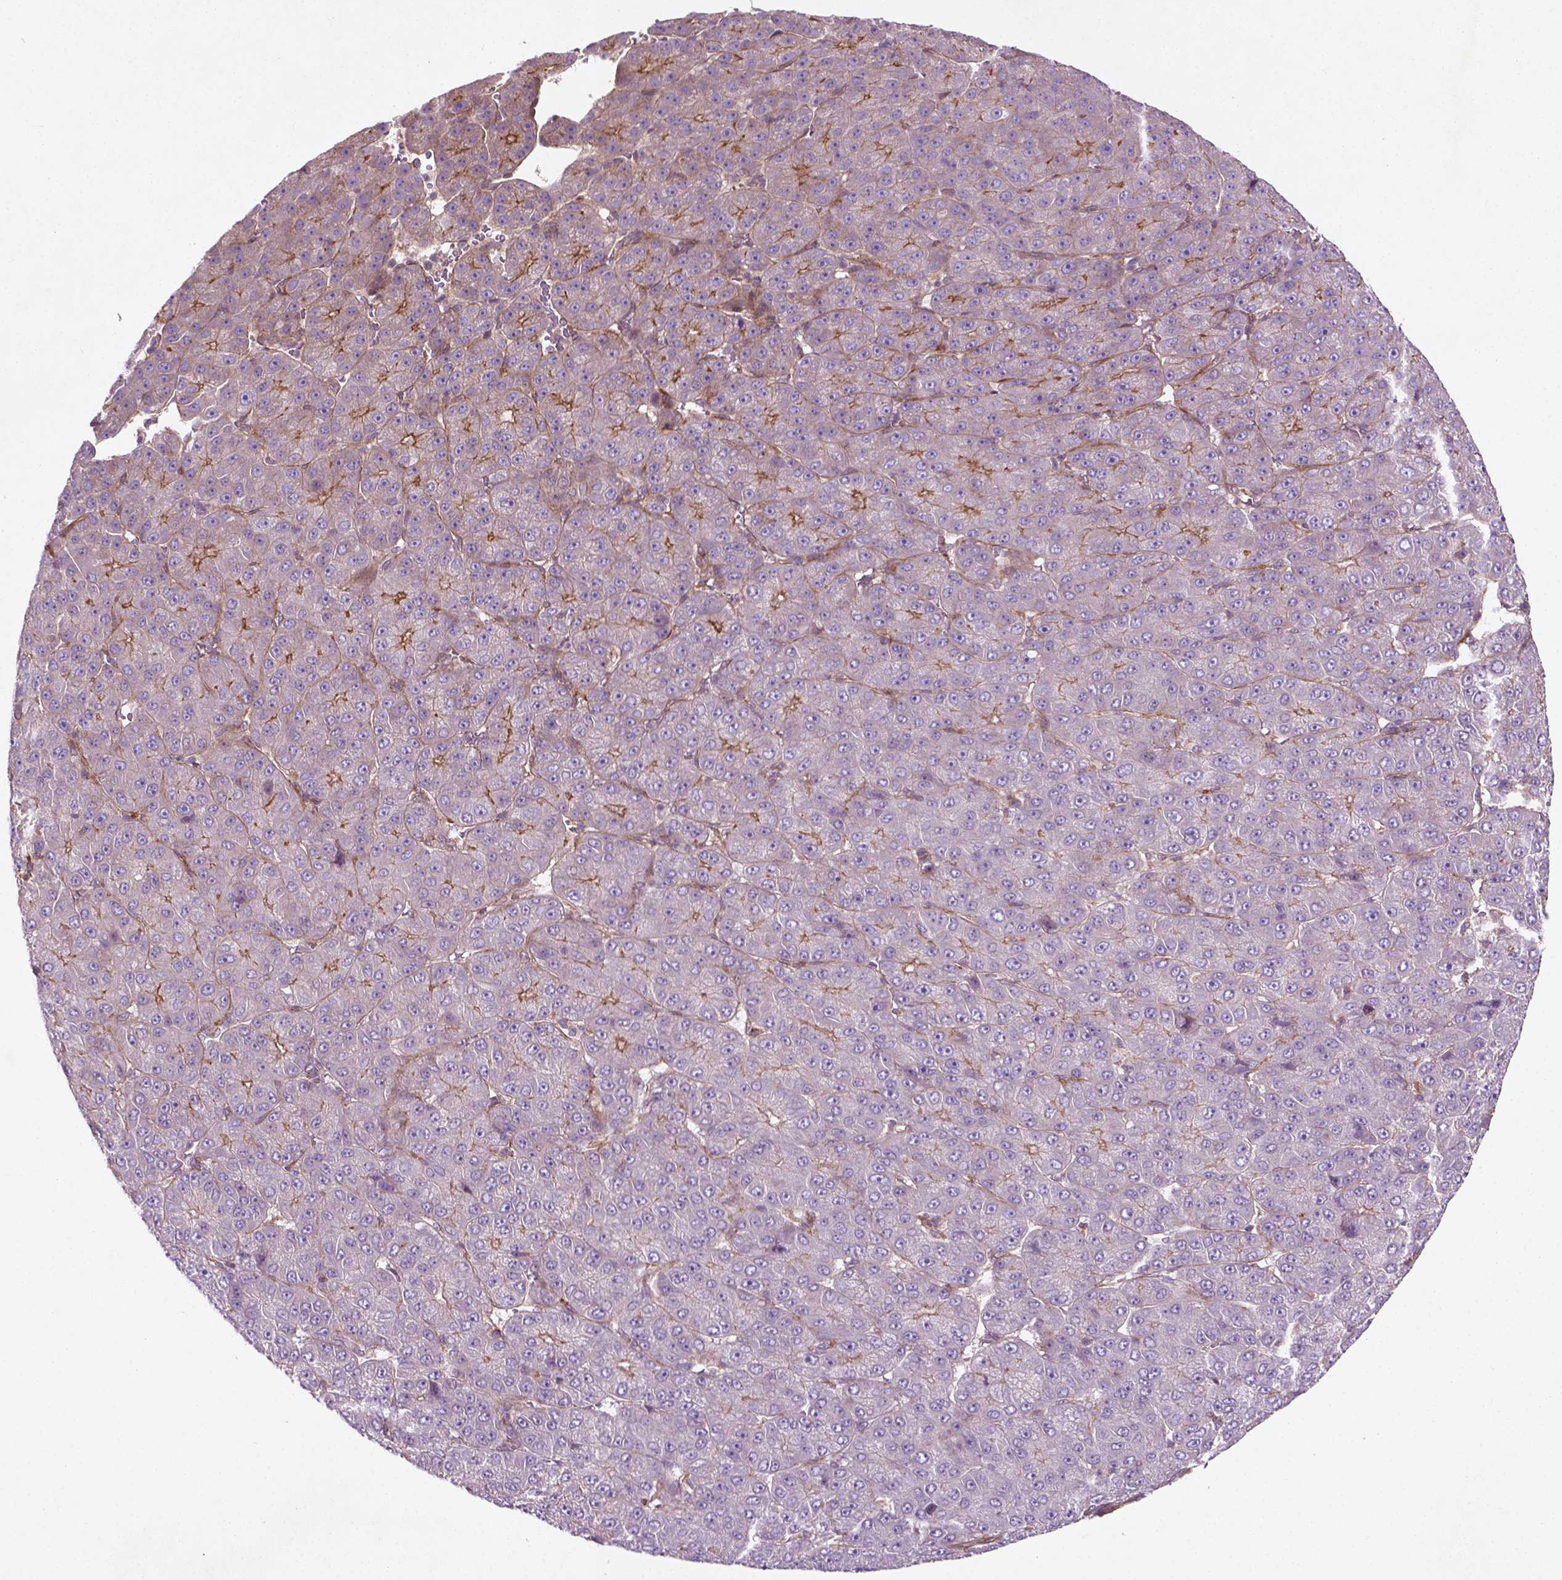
{"staining": {"intensity": "moderate", "quantity": "<25%", "location": "cytoplasmic/membranous"}, "tissue": "liver cancer", "cell_type": "Tumor cells", "image_type": "cancer", "snomed": [{"axis": "morphology", "description": "Carcinoma, Hepatocellular, NOS"}, {"axis": "topography", "description": "Liver"}], "caption": "Moderate cytoplasmic/membranous protein positivity is identified in approximately <25% of tumor cells in hepatocellular carcinoma (liver).", "gene": "TCHP", "patient": {"sex": "male", "age": 67}}